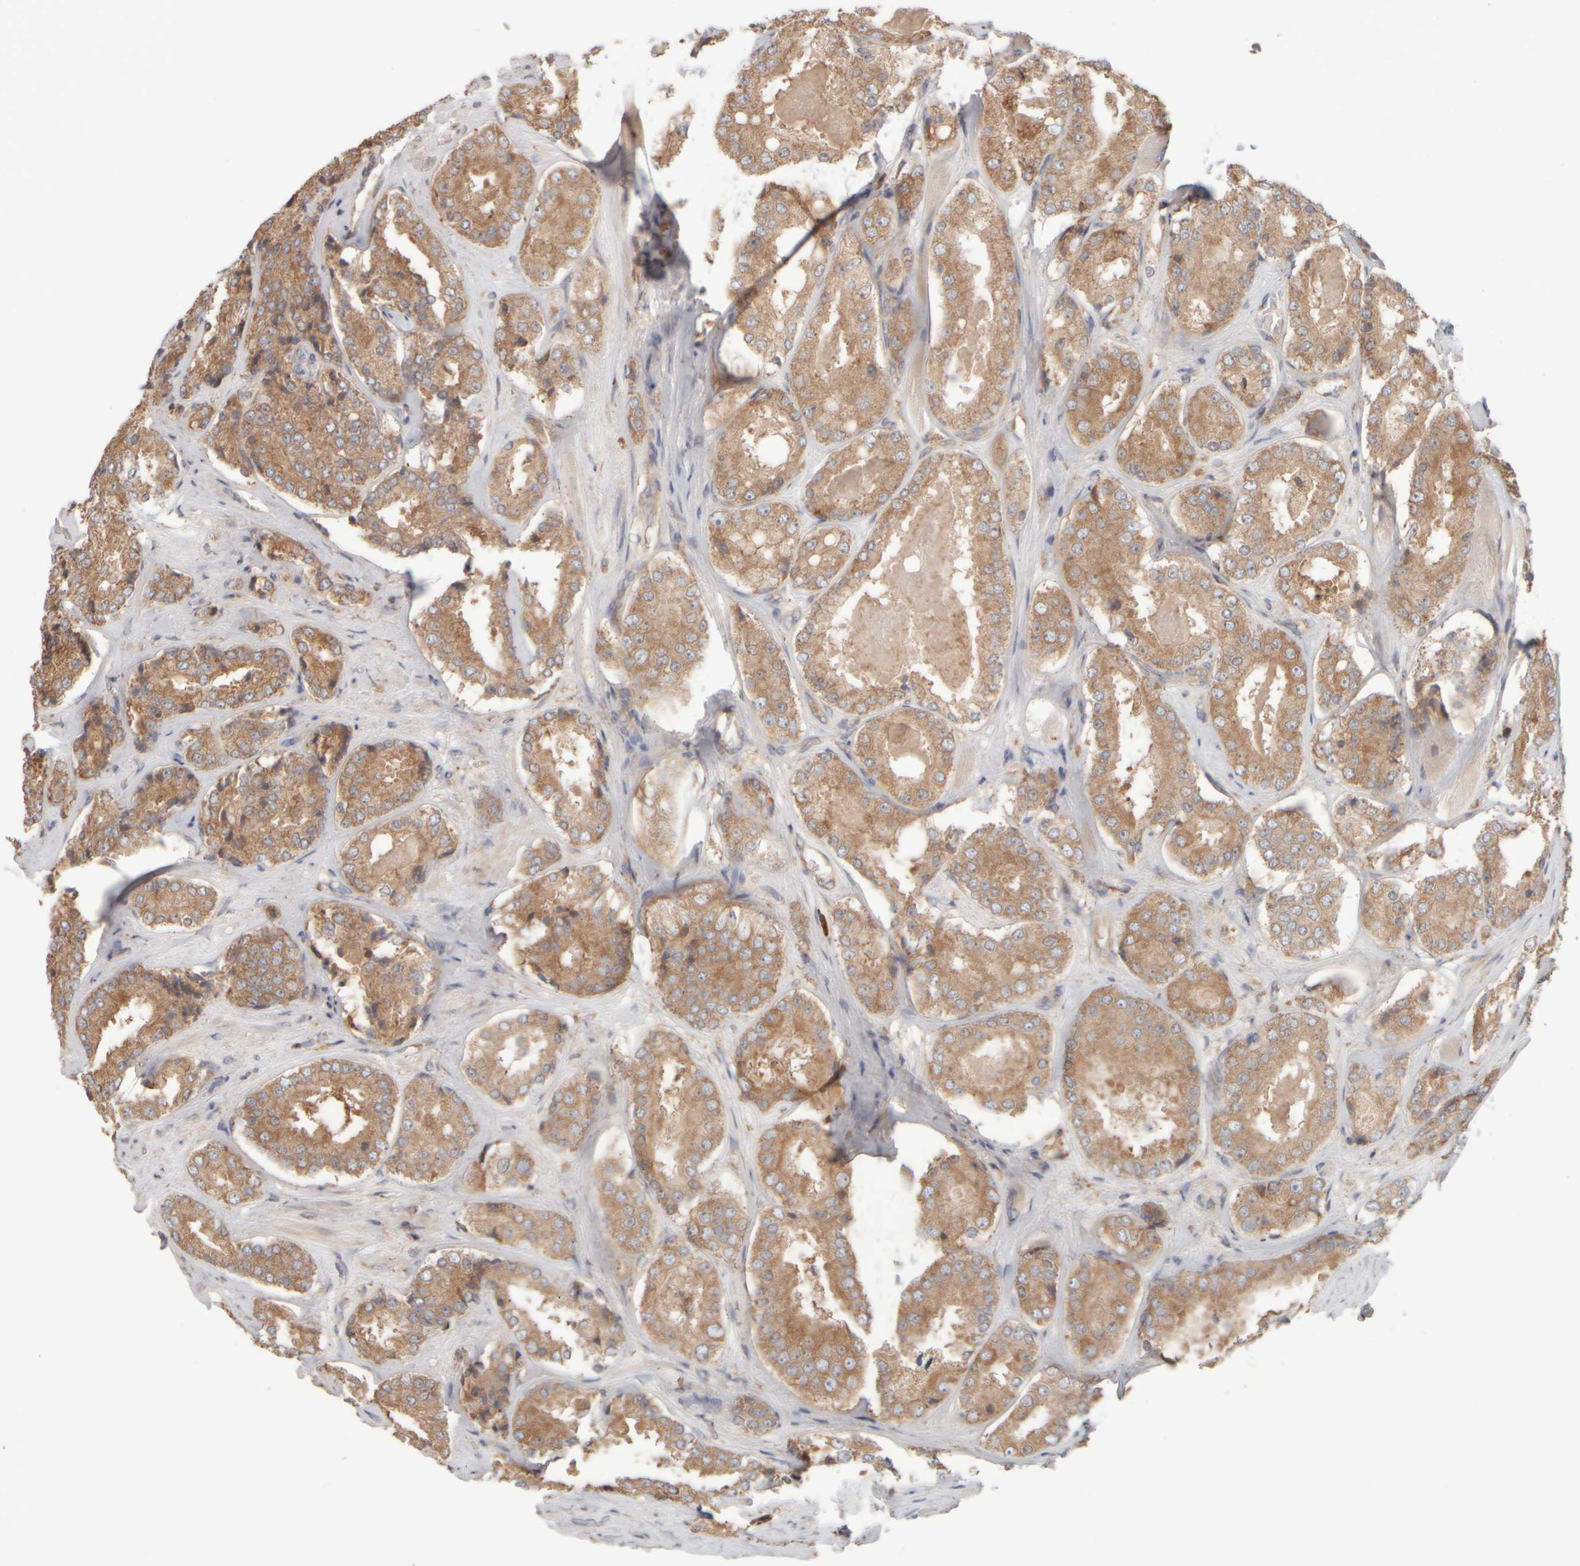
{"staining": {"intensity": "moderate", "quantity": ">75%", "location": "cytoplasmic/membranous"}, "tissue": "prostate cancer", "cell_type": "Tumor cells", "image_type": "cancer", "snomed": [{"axis": "morphology", "description": "Adenocarcinoma, High grade"}, {"axis": "topography", "description": "Prostate"}], "caption": "About >75% of tumor cells in prostate adenocarcinoma (high-grade) reveal moderate cytoplasmic/membranous protein positivity as visualized by brown immunohistochemical staining.", "gene": "EIF2B3", "patient": {"sex": "male", "age": 65}}